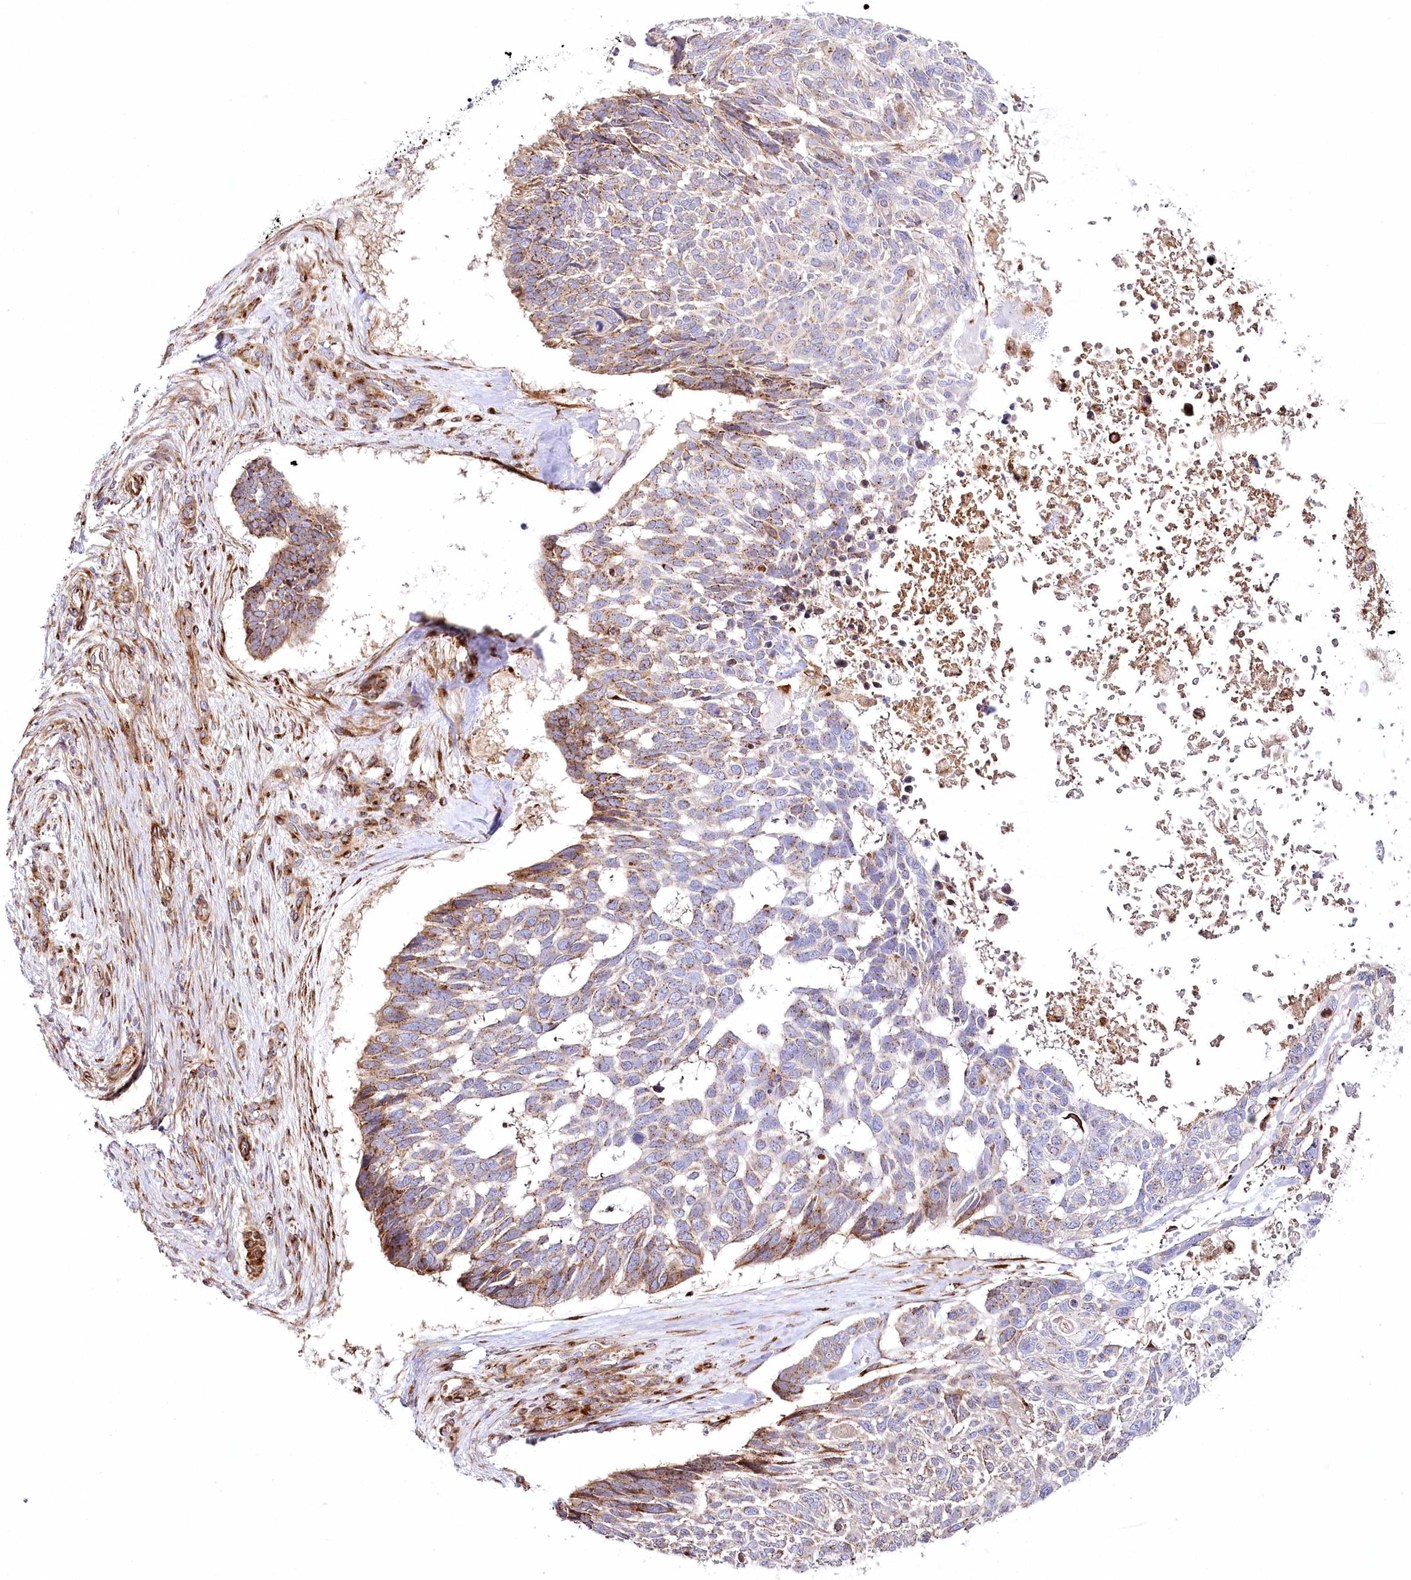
{"staining": {"intensity": "moderate", "quantity": ">75%", "location": "cytoplasmic/membranous"}, "tissue": "skin cancer", "cell_type": "Tumor cells", "image_type": "cancer", "snomed": [{"axis": "morphology", "description": "Basal cell carcinoma"}, {"axis": "topography", "description": "Skin"}], "caption": "Immunohistochemical staining of basal cell carcinoma (skin) demonstrates moderate cytoplasmic/membranous protein staining in approximately >75% of tumor cells. Nuclei are stained in blue.", "gene": "ABRAXAS2", "patient": {"sex": "male", "age": 88}}